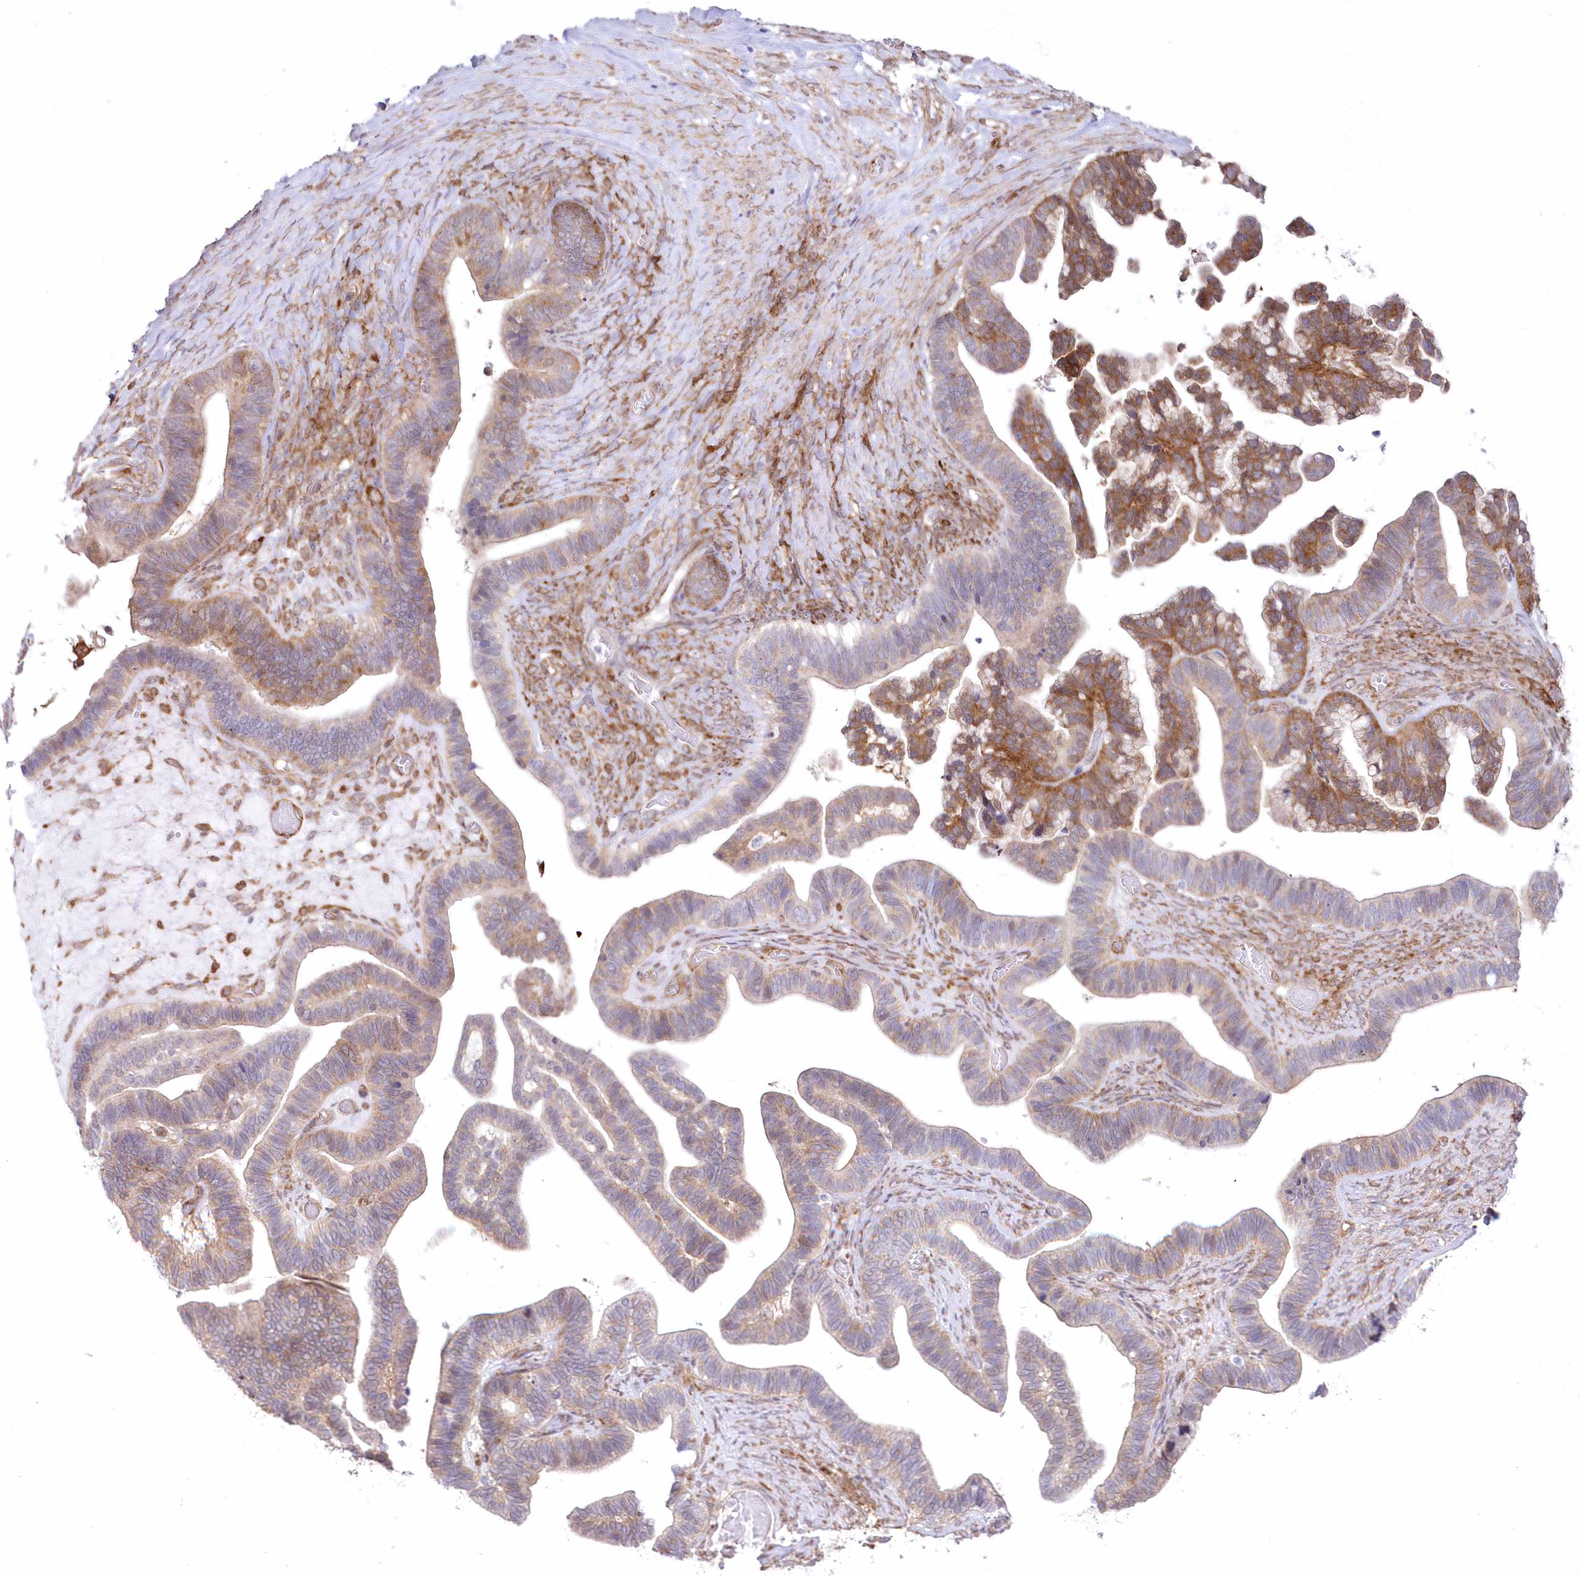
{"staining": {"intensity": "moderate", "quantity": "25%-75%", "location": "cytoplasmic/membranous"}, "tissue": "ovarian cancer", "cell_type": "Tumor cells", "image_type": "cancer", "snomed": [{"axis": "morphology", "description": "Cystadenocarcinoma, serous, NOS"}, {"axis": "topography", "description": "Ovary"}], "caption": "Protein expression analysis of human serous cystadenocarcinoma (ovarian) reveals moderate cytoplasmic/membranous expression in approximately 25%-75% of tumor cells. The staining is performed using DAB (3,3'-diaminobenzidine) brown chromogen to label protein expression. The nuclei are counter-stained blue using hematoxylin.", "gene": "SH3PXD2B", "patient": {"sex": "female", "age": 56}}